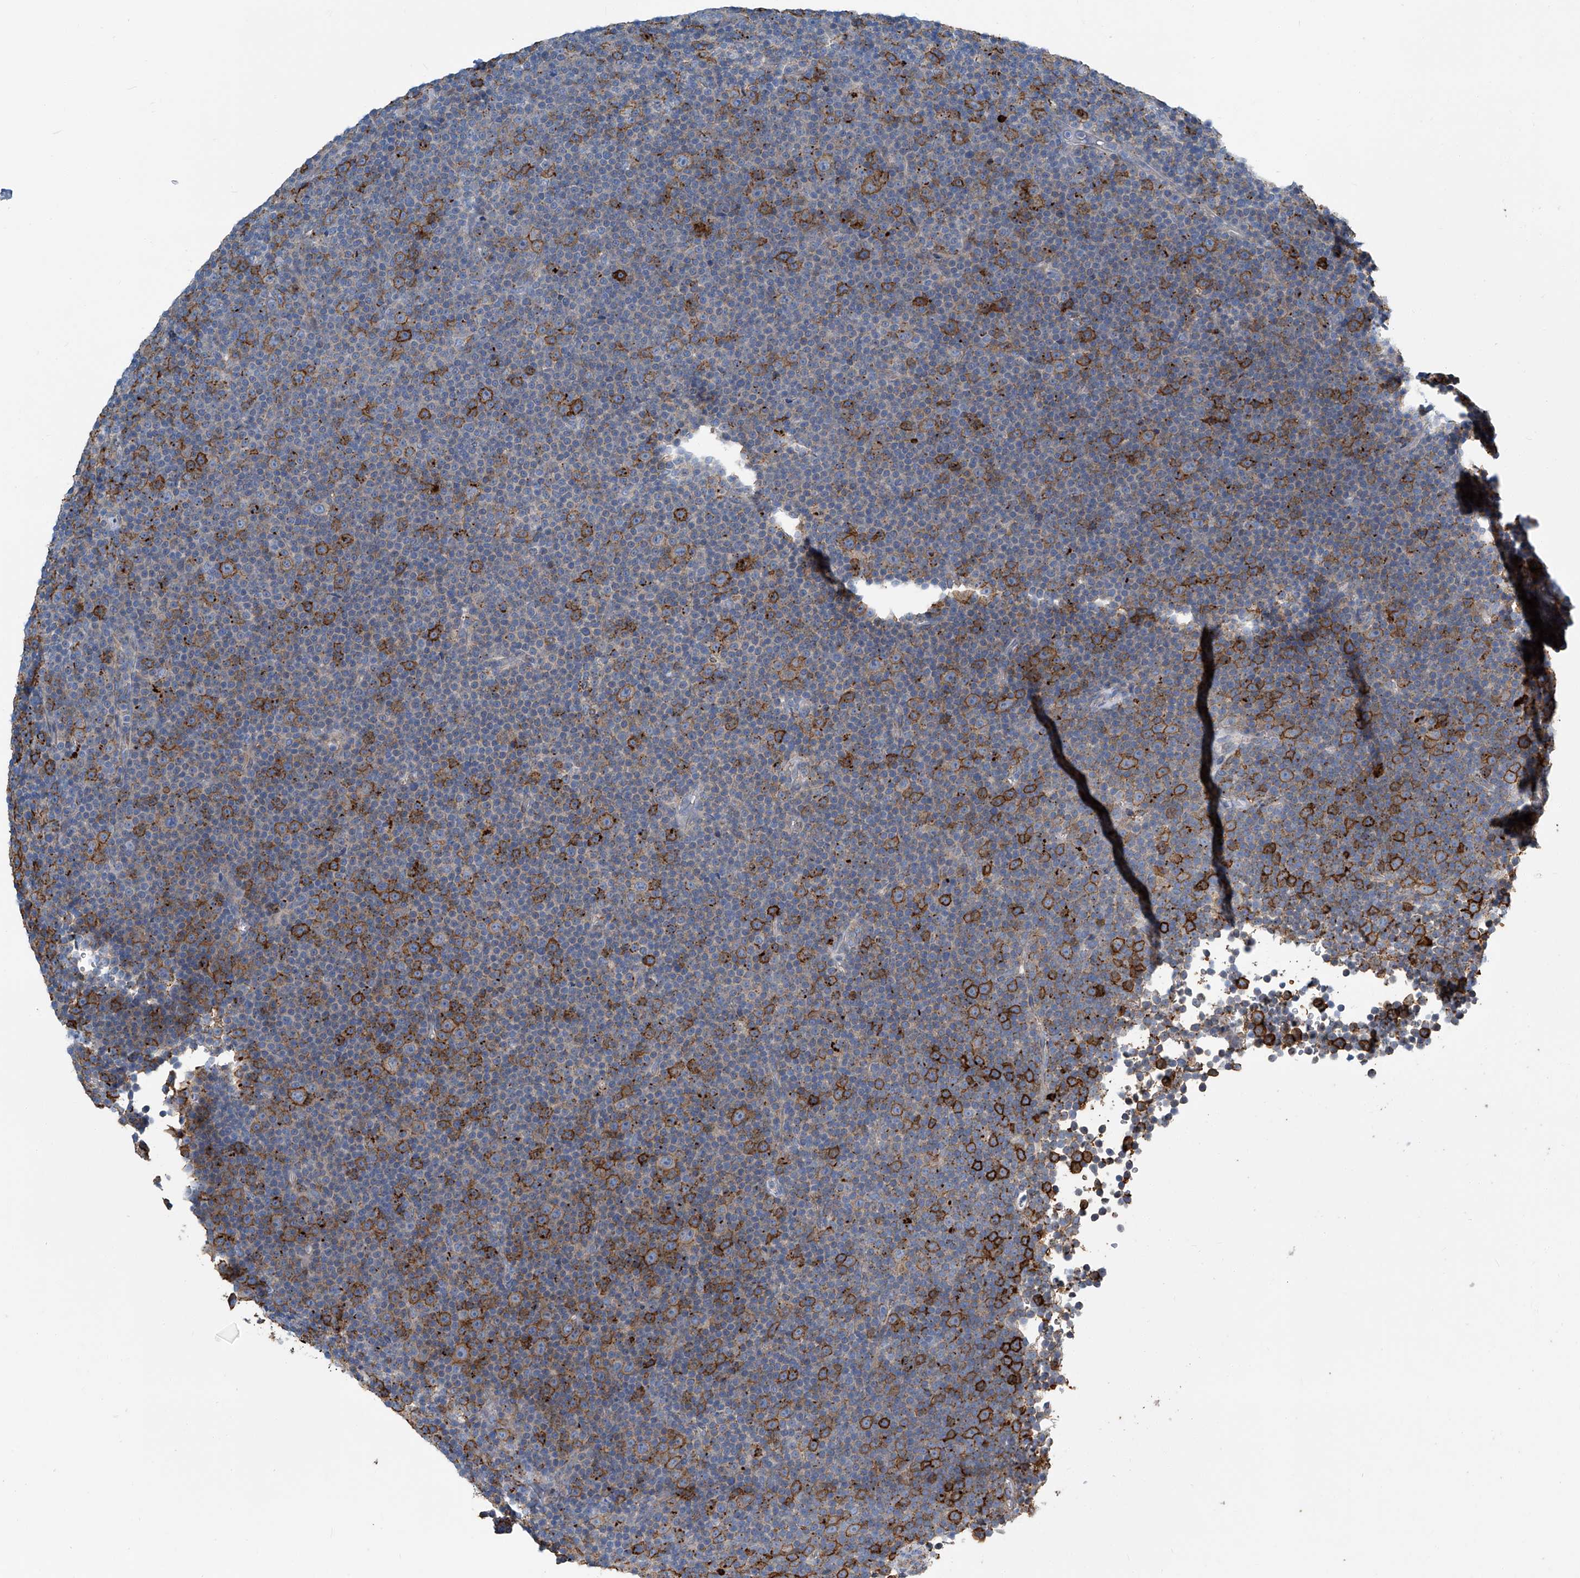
{"staining": {"intensity": "moderate", "quantity": "25%-75%", "location": "cytoplasmic/membranous"}, "tissue": "lymphoma", "cell_type": "Tumor cells", "image_type": "cancer", "snomed": [{"axis": "morphology", "description": "Malignant lymphoma, non-Hodgkin's type, Low grade"}, {"axis": "topography", "description": "Lymph node"}], "caption": "A high-resolution photomicrograph shows IHC staining of malignant lymphoma, non-Hodgkin's type (low-grade), which shows moderate cytoplasmic/membranous expression in approximately 25%-75% of tumor cells. The protein of interest is shown in brown color, while the nuclei are stained blue.", "gene": "FAM167A", "patient": {"sex": "female", "age": 67}}